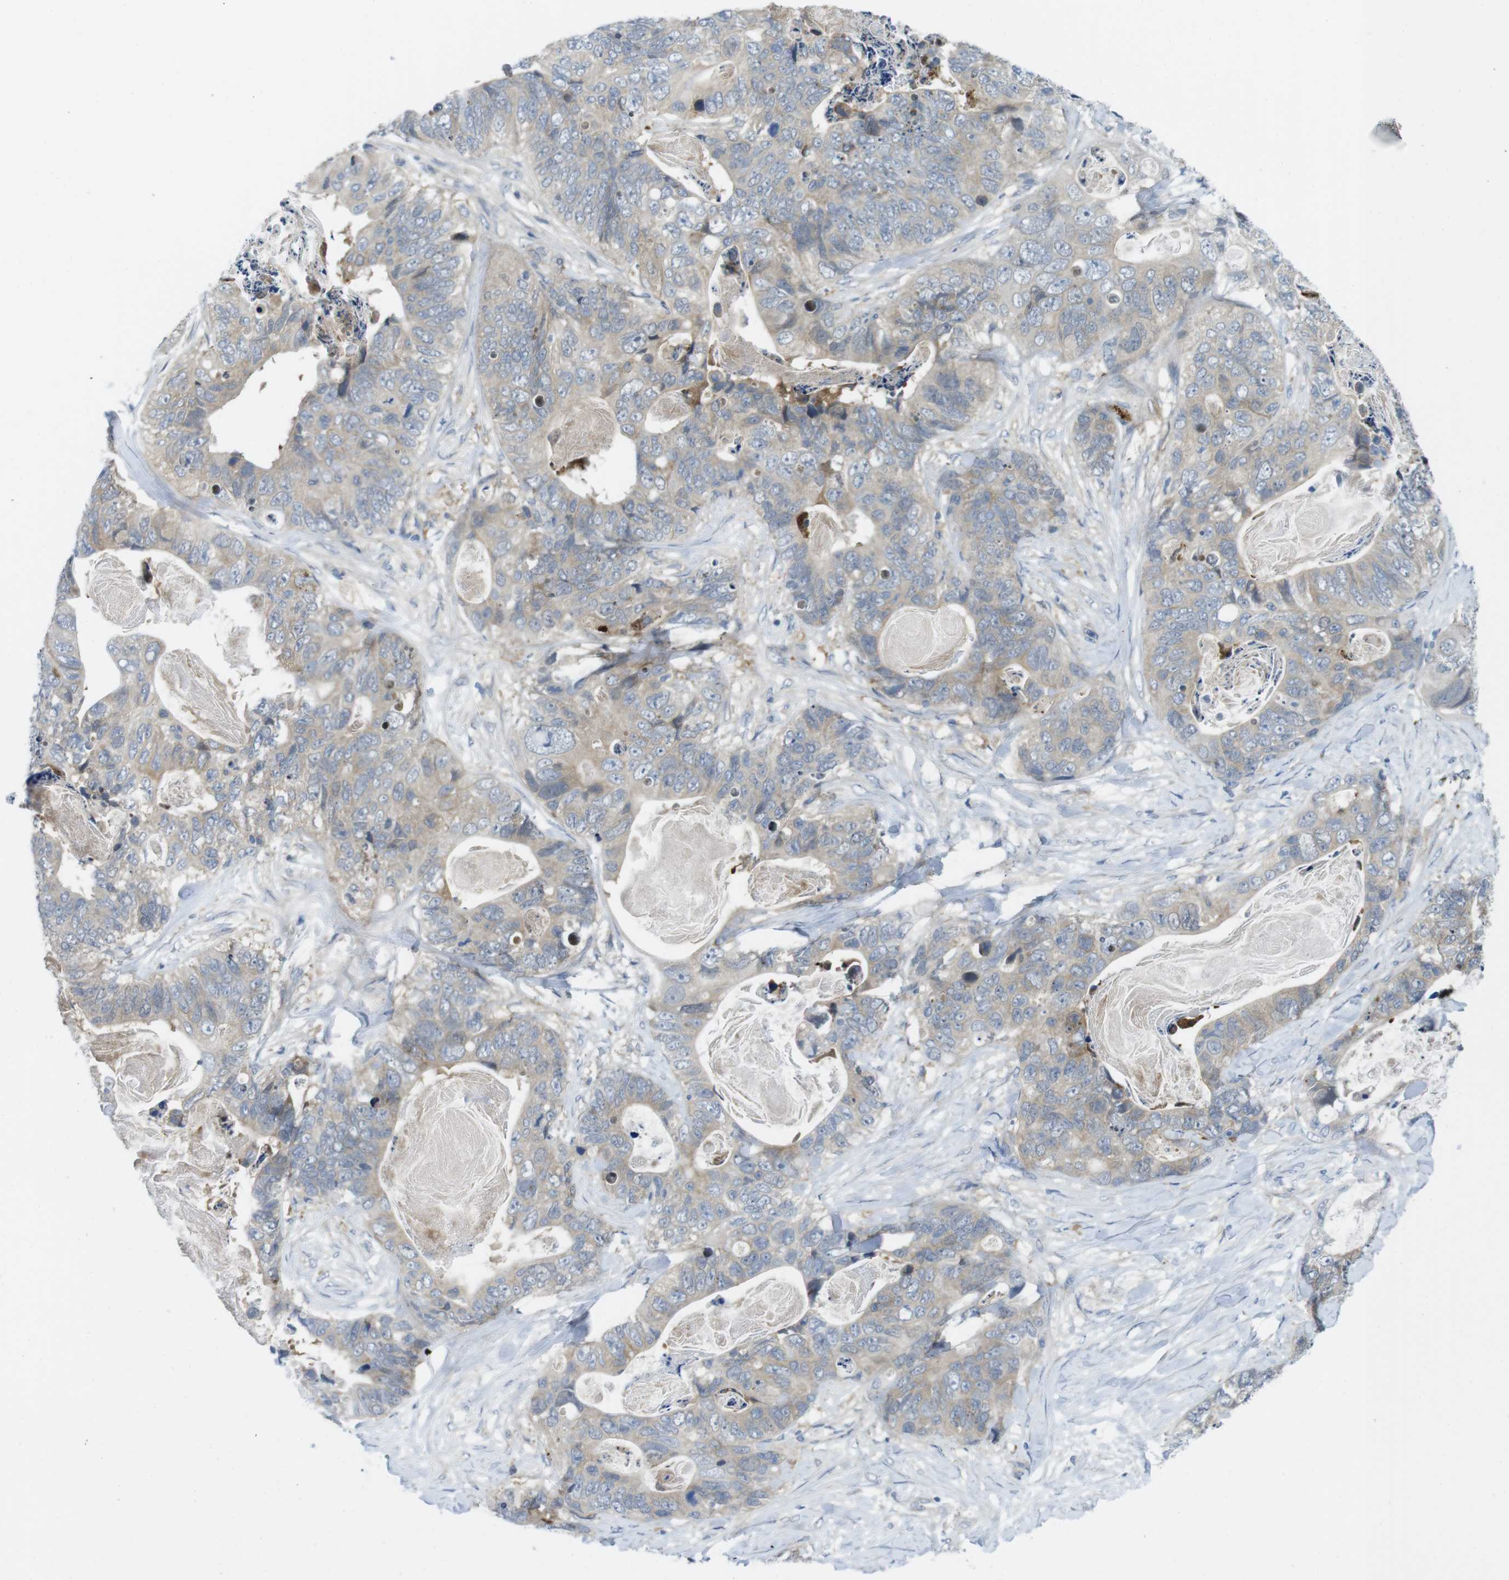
{"staining": {"intensity": "weak", "quantity": ">75%", "location": "cytoplasmic/membranous"}, "tissue": "stomach cancer", "cell_type": "Tumor cells", "image_type": "cancer", "snomed": [{"axis": "morphology", "description": "Adenocarcinoma, NOS"}, {"axis": "topography", "description": "Stomach"}], "caption": "Stomach cancer tissue displays weak cytoplasmic/membranous staining in about >75% of tumor cells", "gene": "CASP2", "patient": {"sex": "female", "age": 89}}